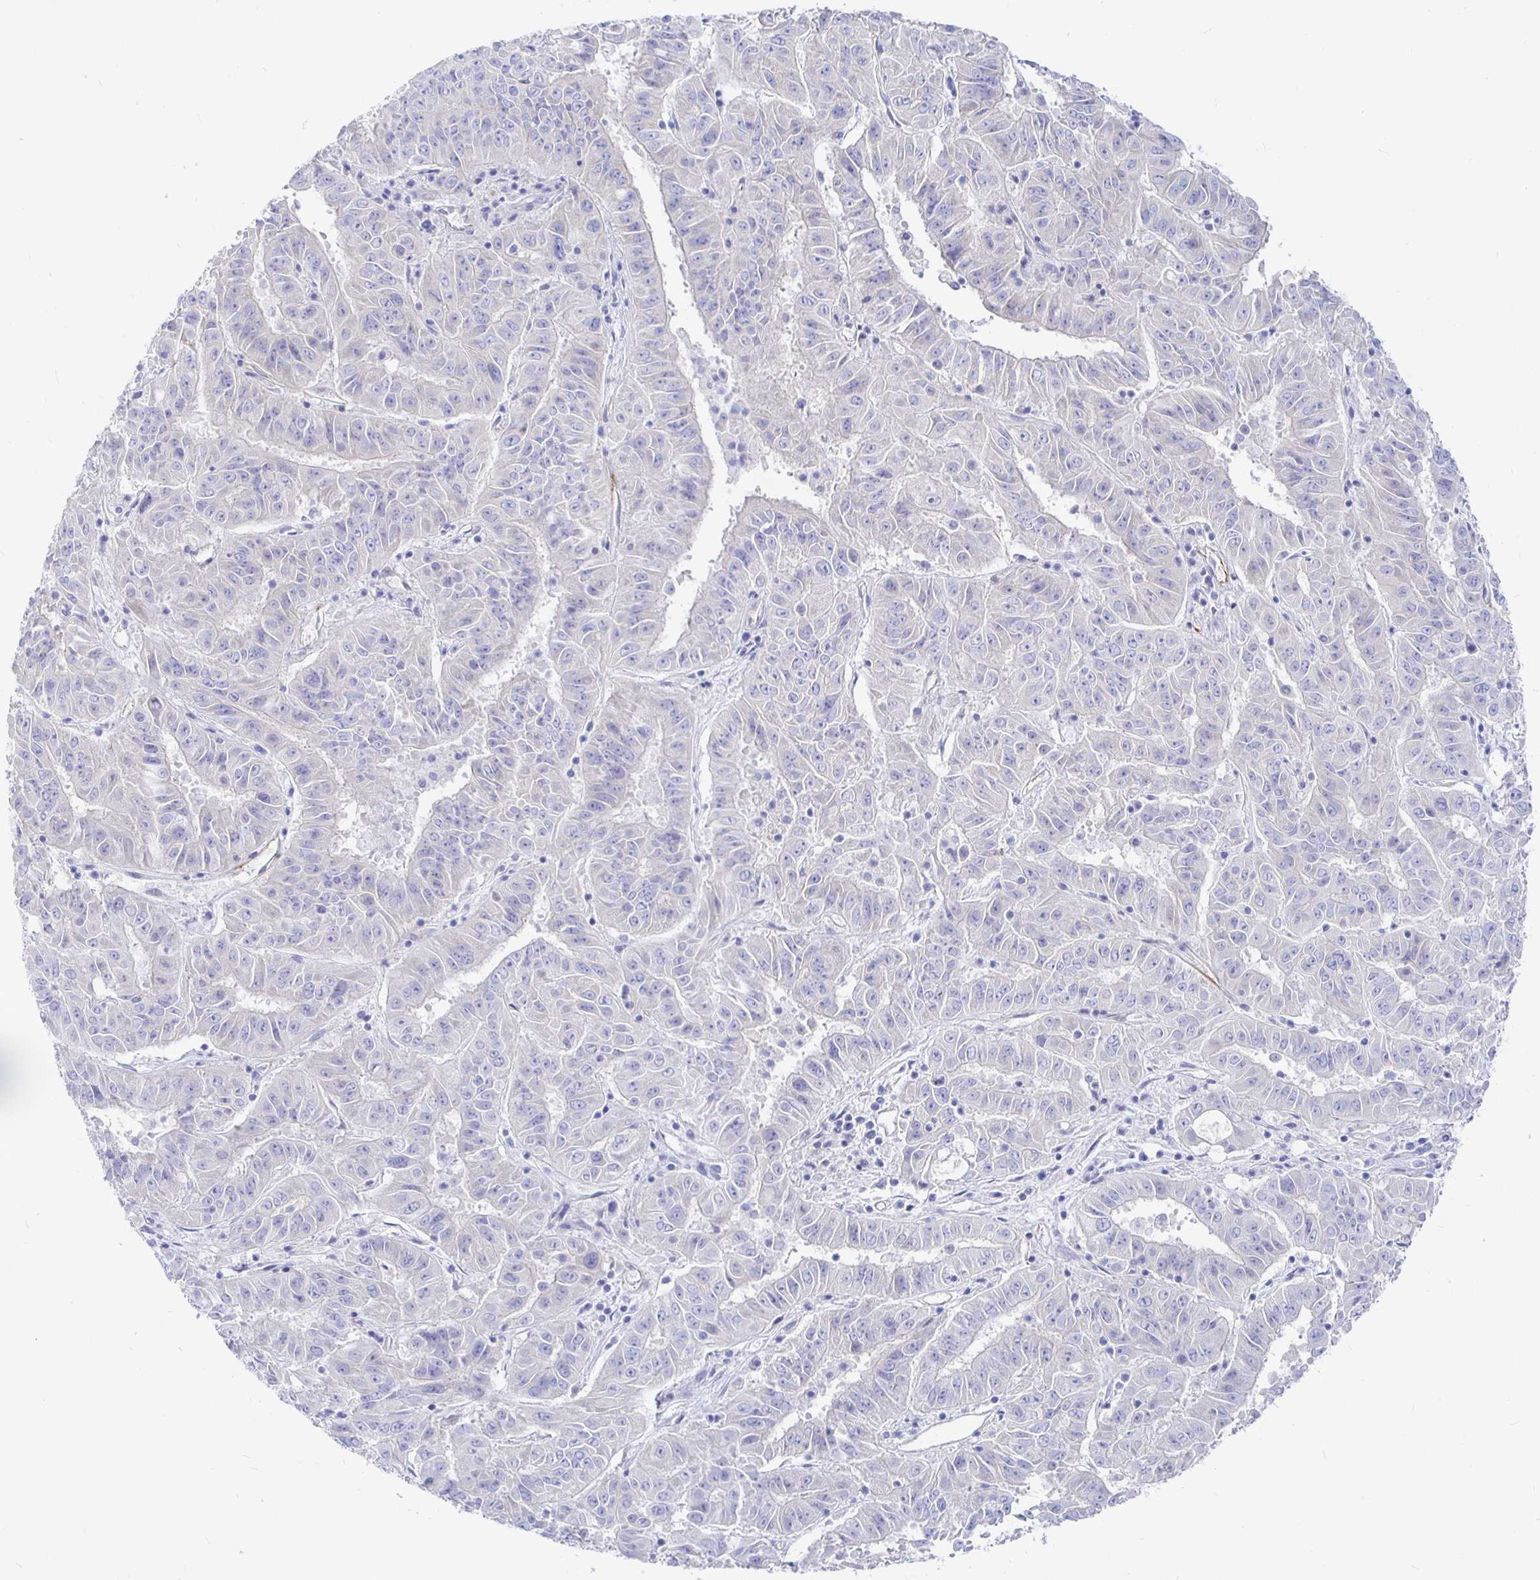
{"staining": {"intensity": "negative", "quantity": "none", "location": "none"}, "tissue": "pancreatic cancer", "cell_type": "Tumor cells", "image_type": "cancer", "snomed": [{"axis": "morphology", "description": "Adenocarcinoma, NOS"}, {"axis": "topography", "description": "Pancreas"}], "caption": "This is an immunohistochemistry image of human pancreatic adenocarcinoma. There is no positivity in tumor cells.", "gene": "COX16", "patient": {"sex": "male", "age": 63}}